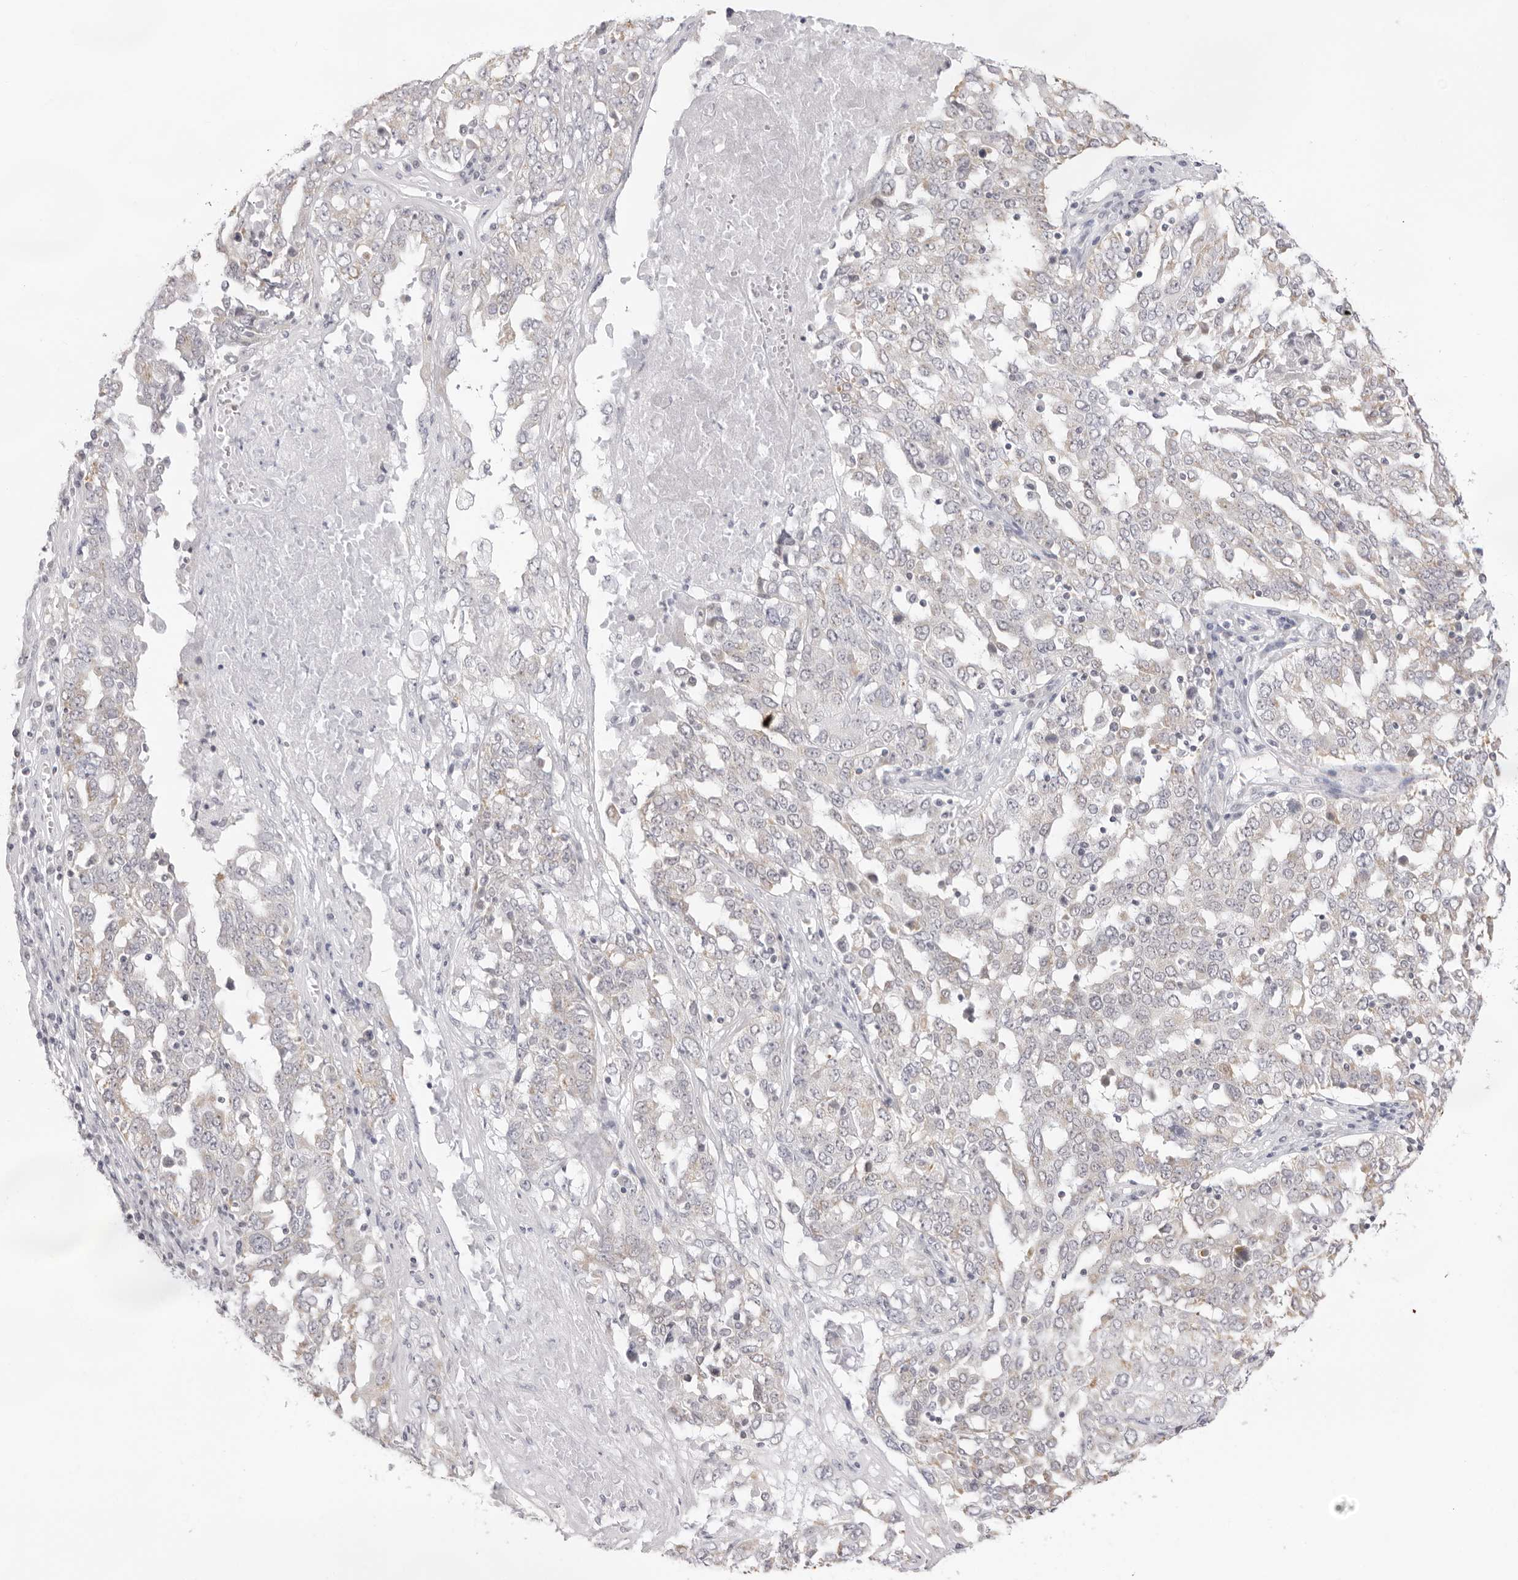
{"staining": {"intensity": "negative", "quantity": "none", "location": "none"}, "tissue": "ovarian cancer", "cell_type": "Tumor cells", "image_type": "cancer", "snomed": [{"axis": "morphology", "description": "Carcinoma, endometroid"}, {"axis": "topography", "description": "Ovary"}], "caption": "This photomicrograph is of ovarian cancer (endometroid carcinoma) stained with IHC to label a protein in brown with the nuclei are counter-stained blue. There is no positivity in tumor cells.", "gene": "FDPS", "patient": {"sex": "female", "age": 62}}